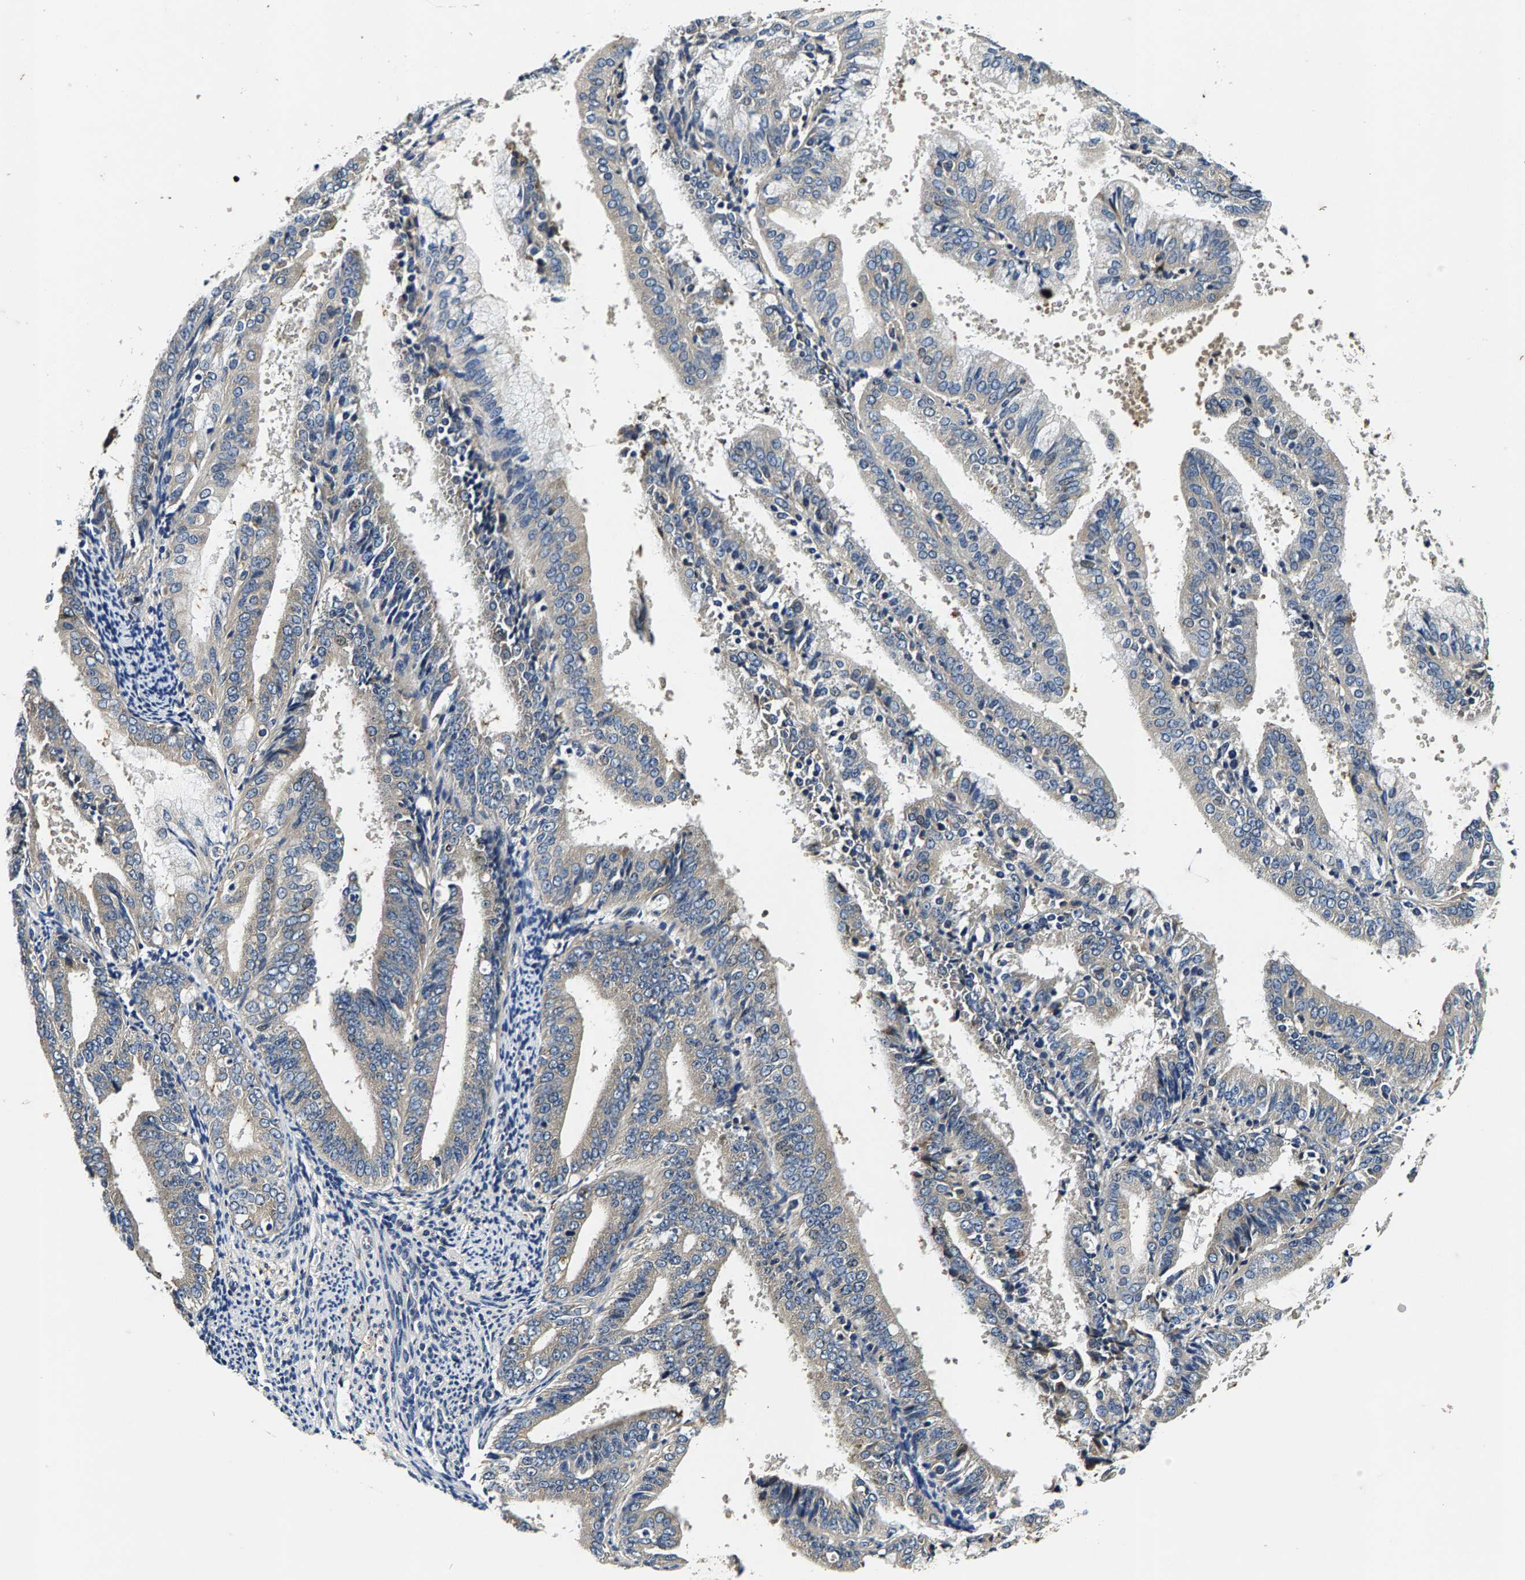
{"staining": {"intensity": "moderate", "quantity": "<25%", "location": "cytoplasmic/membranous"}, "tissue": "endometrial cancer", "cell_type": "Tumor cells", "image_type": "cancer", "snomed": [{"axis": "morphology", "description": "Adenocarcinoma, NOS"}, {"axis": "topography", "description": "Endometrium"}], "caption": "High-magnification brightfield microscopy of endometrial cancer (adenocarcinoma) stained with DAB (3,3'-diaminobenzidine) (brown) and counterstained with hematoxylin (blue). tumor cells exhibit moderate cytoplasmic/membranous expression is seen in approximately<25% of cells.", "gene": "PI4KB", "patient": {"sex": "female", "age": 63}}